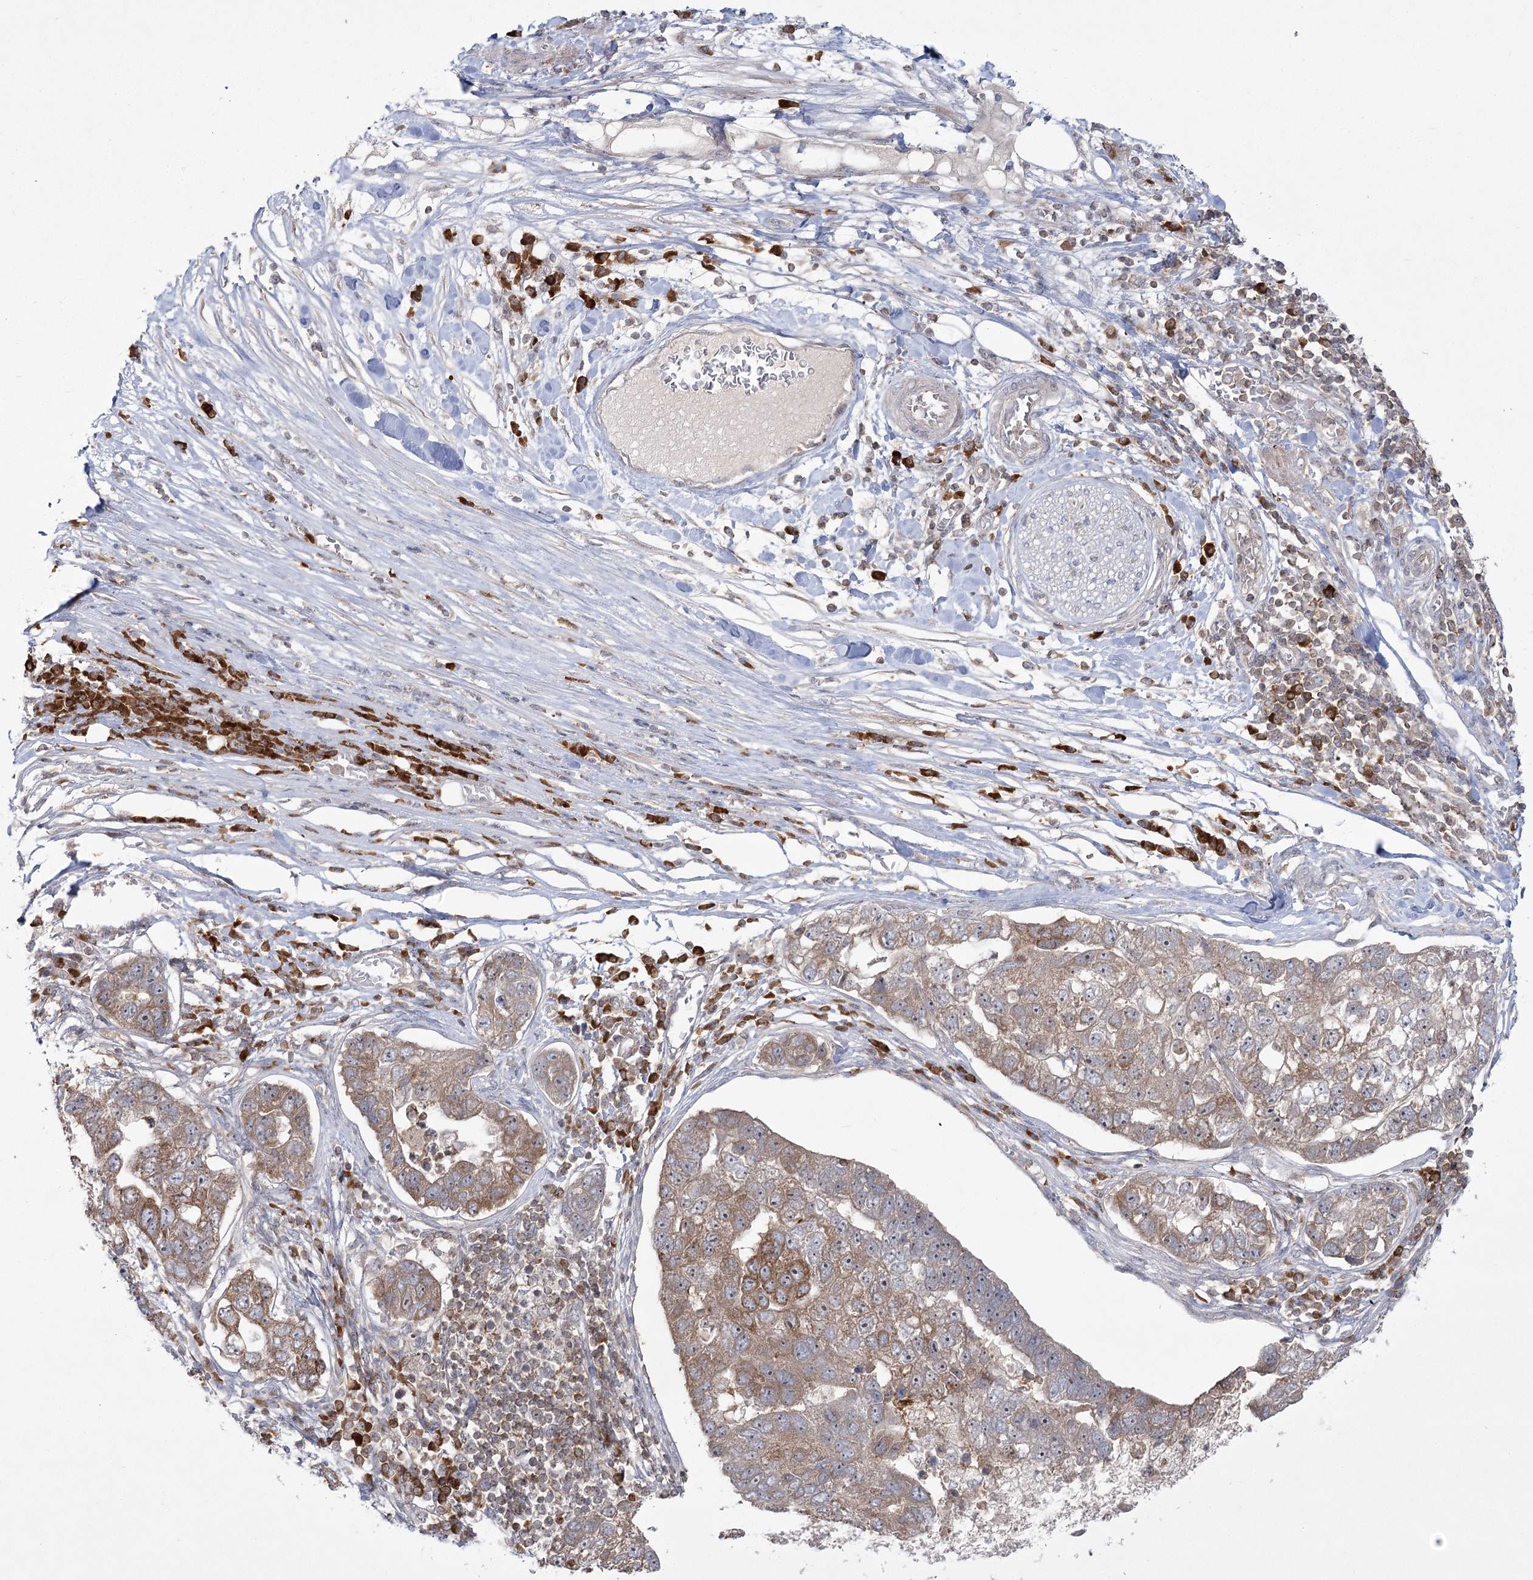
{"staining": {"intensity": "moderate", "quantity": "25%-75%", "location": "cytoplasmic/membranous"}, "tissue": "pancreatic cancer", "cell_type": "Tumor cells", "image_type": "cancer", "snomed": [{"axis": "morphology", "description": "Adenocarcinoma, NOS"}, {"axis": "topography", "description": "Pancreas"}], "caption": "The histopathology image displays staining of adenocarcinoma (pancreatic), revealing moderate cytoplasmic/membranous protein staining (brown color) within tumor cells.", "gene": "SYTL1", "patient": {"sex": "female", "age": 61}}